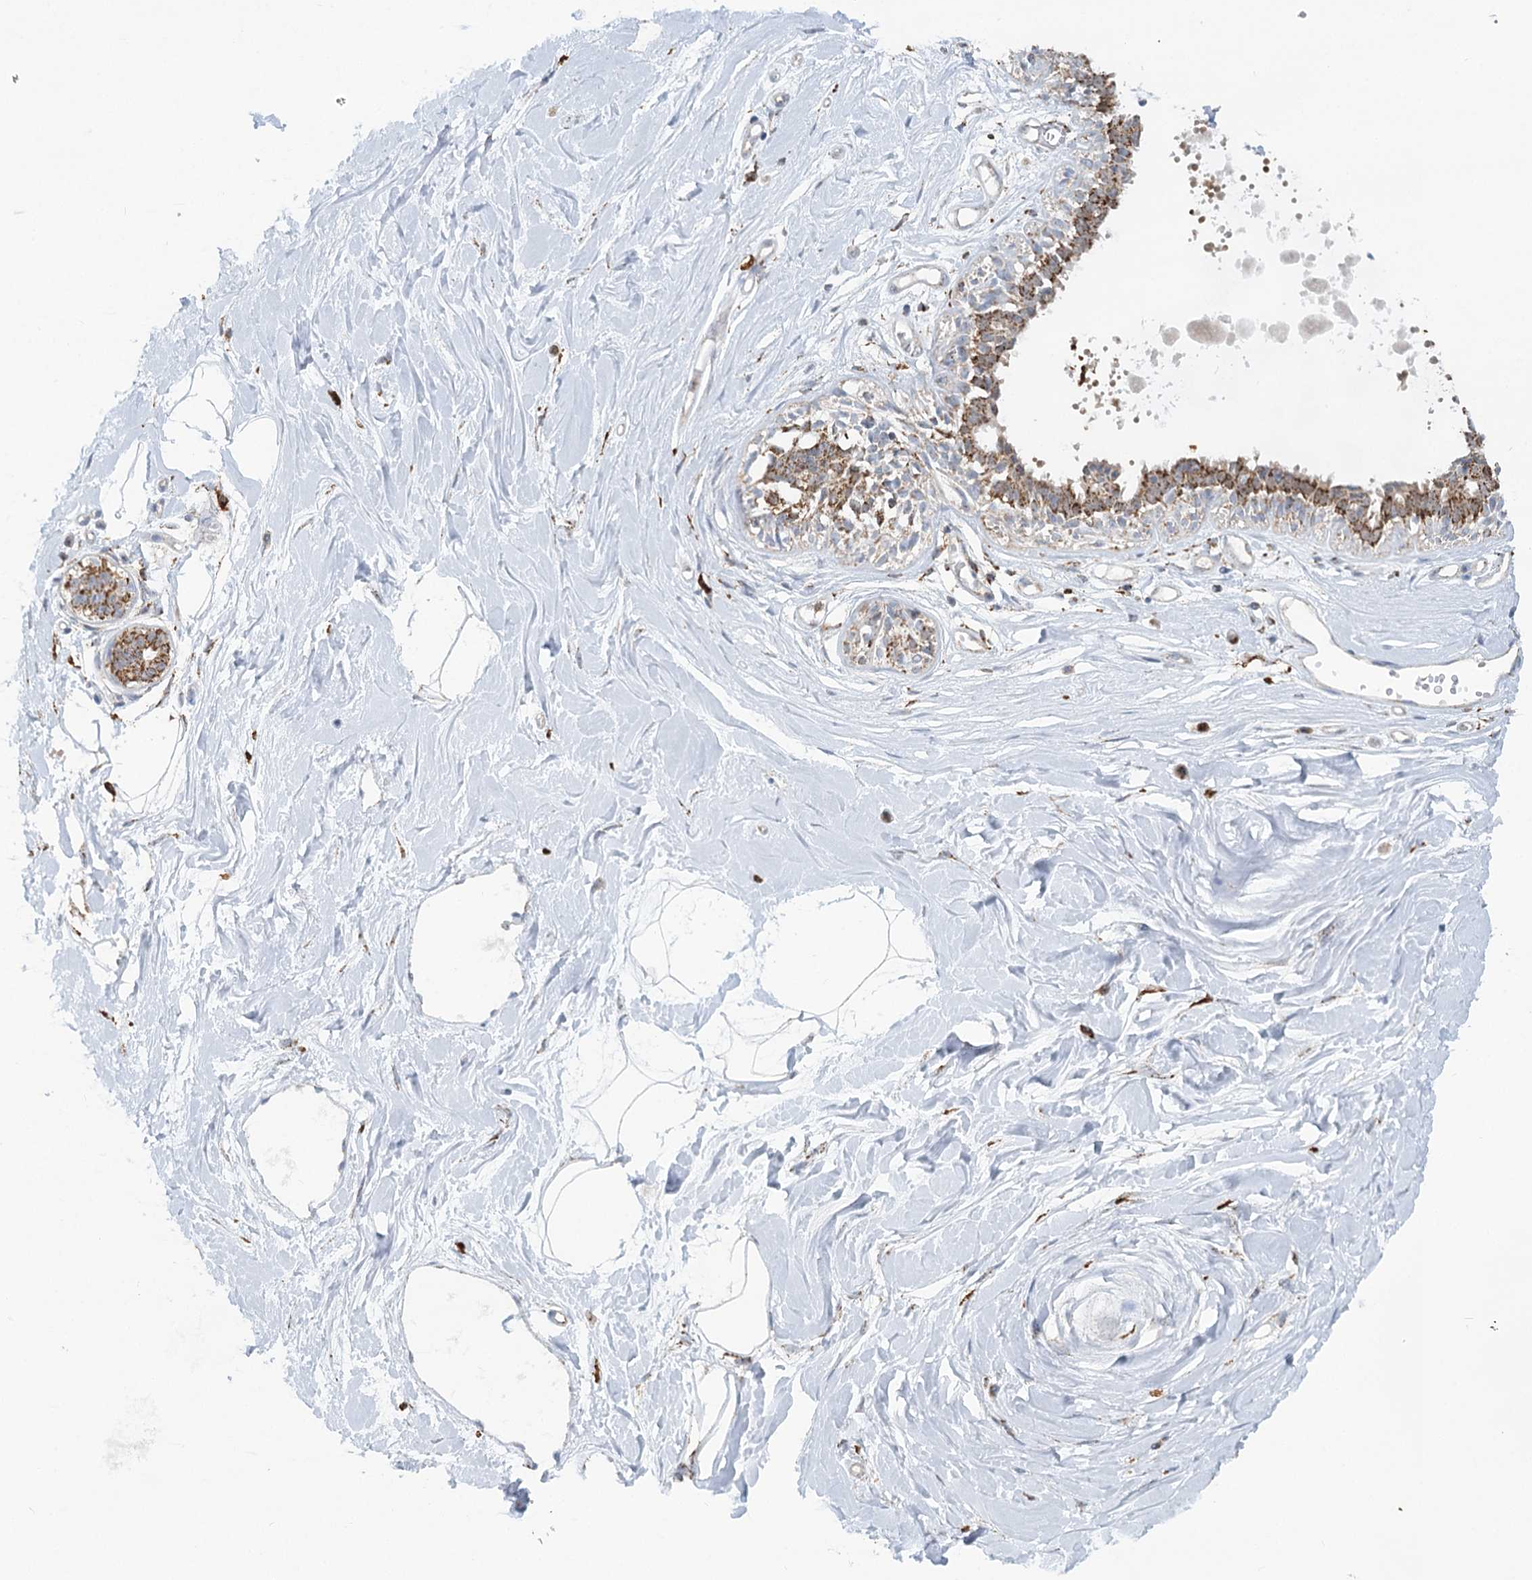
{"staining": {"intensity": "negative", "quantity": "none", "location": "none"}, "tissue": "breast", "cell_type": "Adipocytes", "image_type": "normal", "snomed": [{"axis": "morphology", "description": "Normal tissue, NOS"}, {"axis": "topography", "description": "Breast"}], "caption": "Protein analysis of unremarkable breast demonstrates no significant staining in adipocytes. The staining was performed using DAB (3,3'-diaminobenzidine) to visualize the protein expression in brown, while the nuclei were stained in blue with hematoxylin (Magnification: 20x).", "gene": "TAS1R1", "patient": {"sex": "female", "age": 45}}